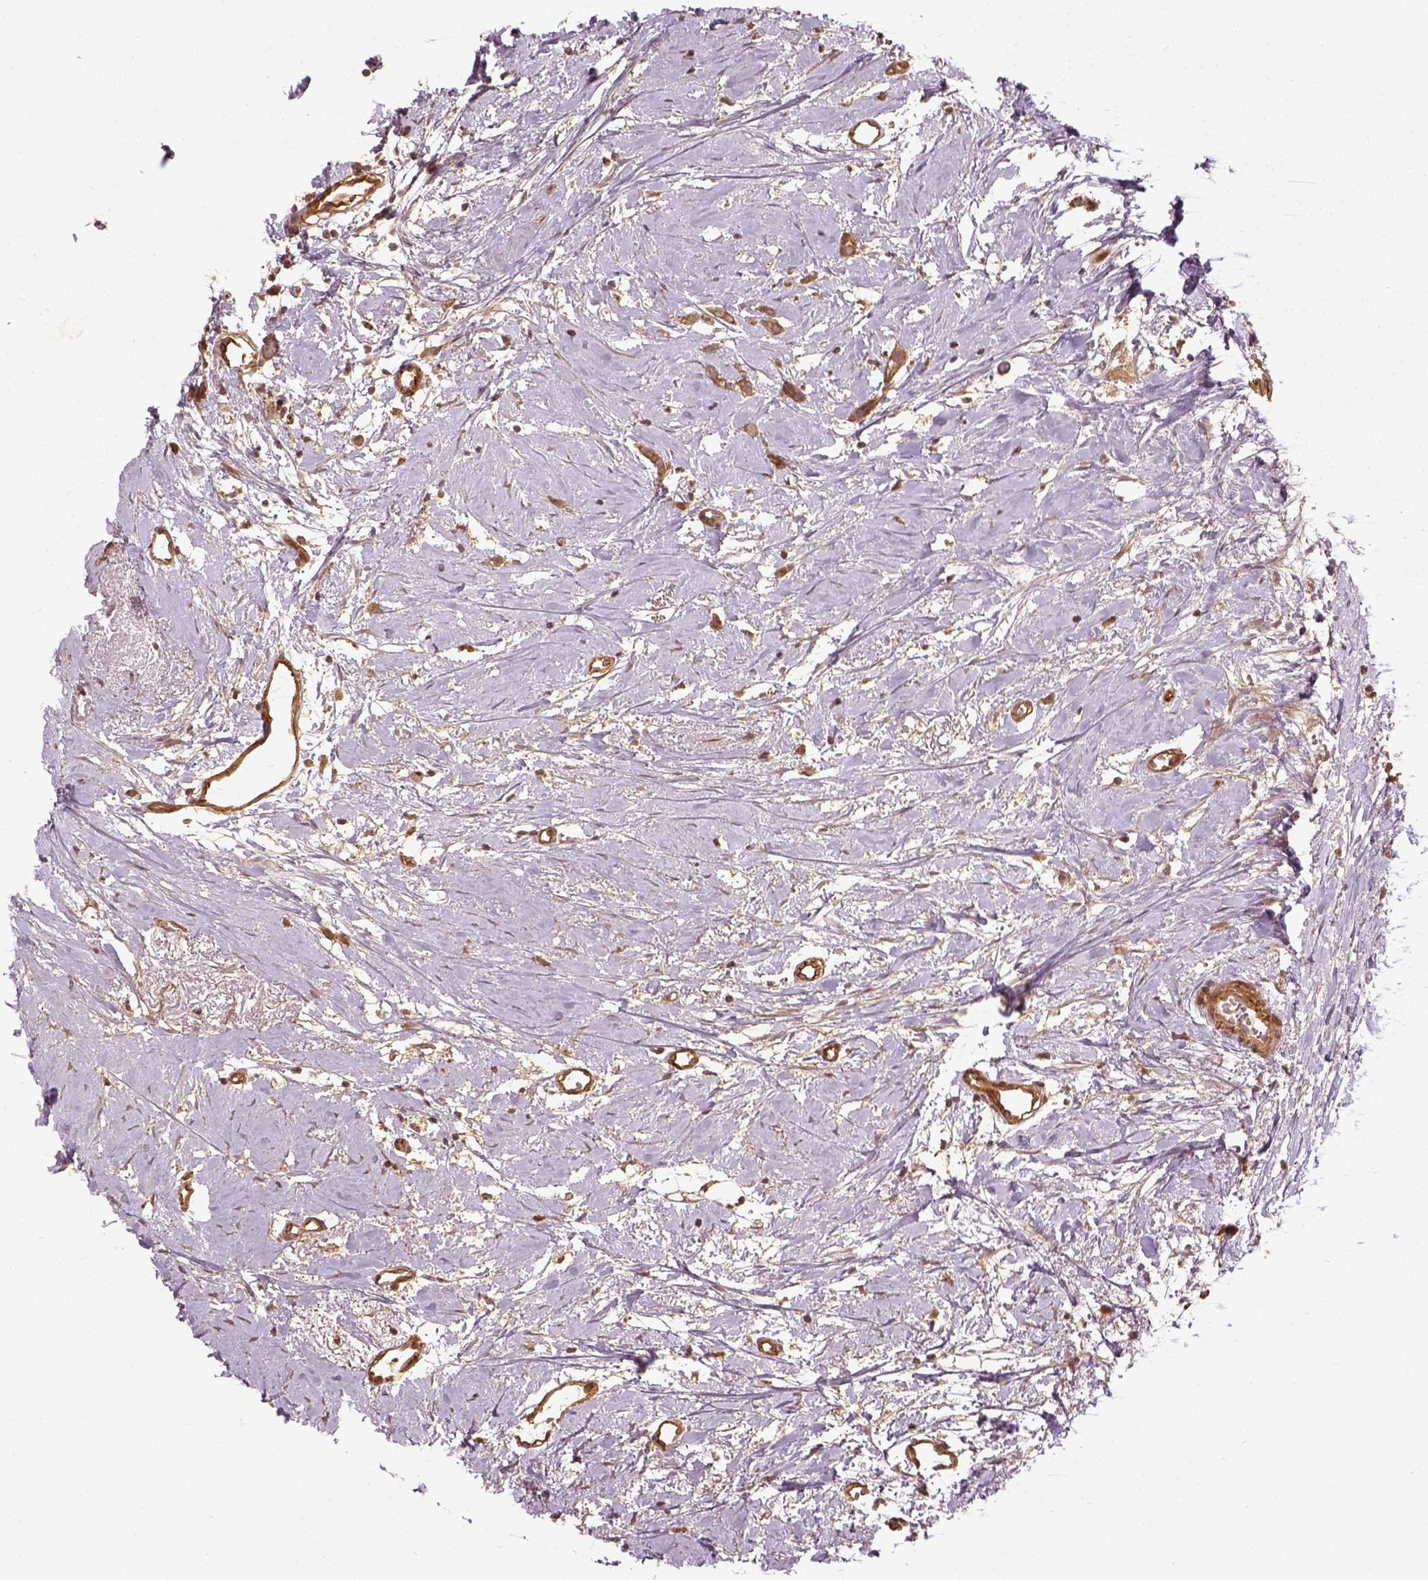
{"staining": {"intensity": "moderate", "quantity": ">75%", "location": "cytoplasmic/membranous"}, "tissue": "breast cancer", "cell_type": "Tumor cells", "image_type": "cancer", "snomed": [{"axis": "morphology", "description": "Duct carcinoma"}, {"axis": "topography", "description": "Breast"}], "caption": "A medium amount of moderate cytoplasmic/membranous expression is seen in about >75% of tumor cells in intraductal carcinoma (breast) tissue.", "gene": "VEGFA", "patient": {"sex": "female", "age": 40}}